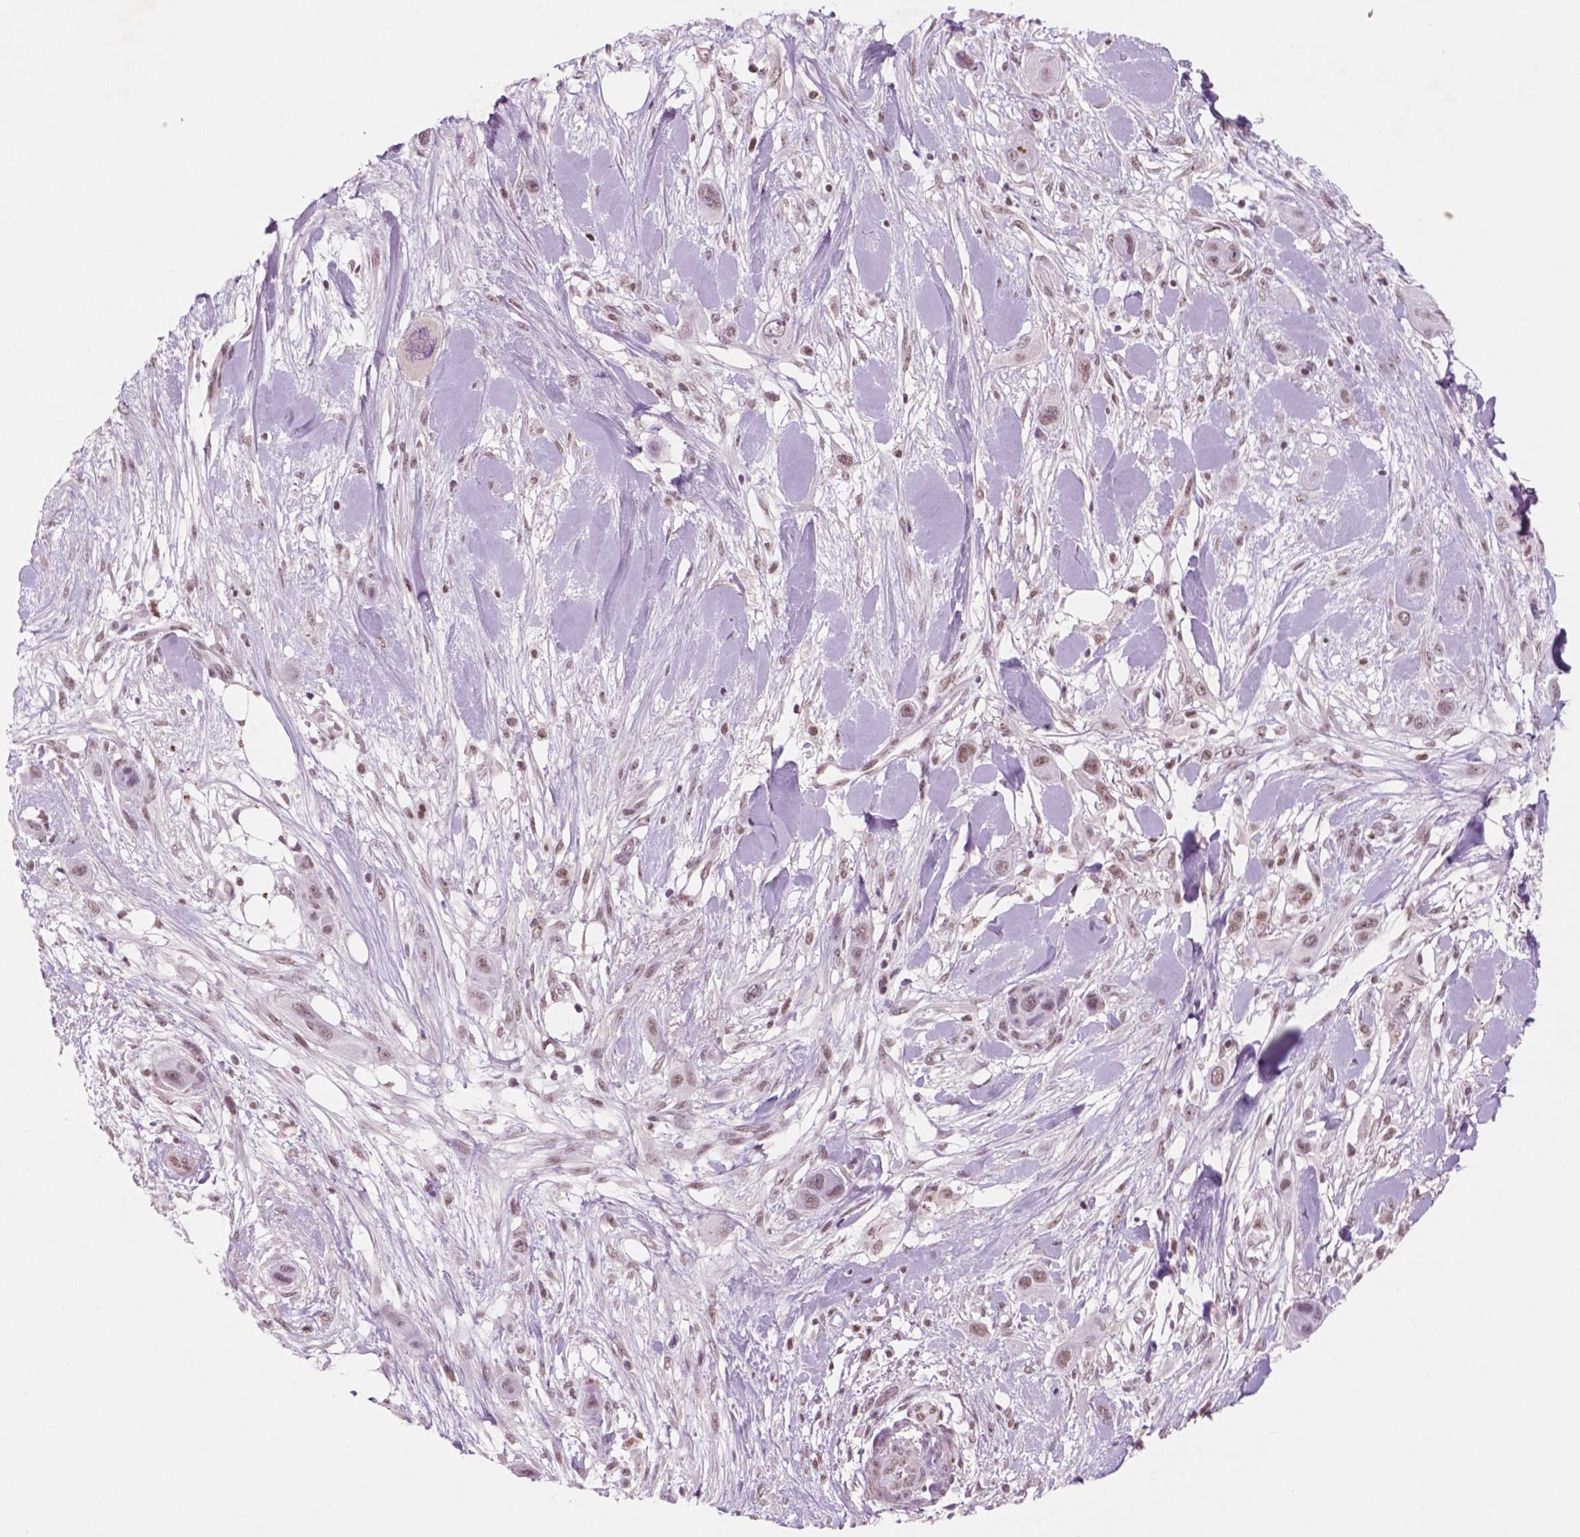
{"staining": {"intensity": "weak", "quantity": ">75%", "location": "nuclear"}, "tissue": "skin cancer", "cell_type": "Tumor cells", "image_type": "cancer", "snomed": [{"axis": "morphology", "description": "Squamous cell carcinoma, NOS"}, {"axis": "topography", "description": "Skin"}], "caption": "Immunohistochemistry of human squamous cell carcinoma (skin) displays low levels of weak nuclear positivity in approximately >75% of tumor cells.", "gene": "CTR9", "patient": {"sex": "male", "age": 79}}